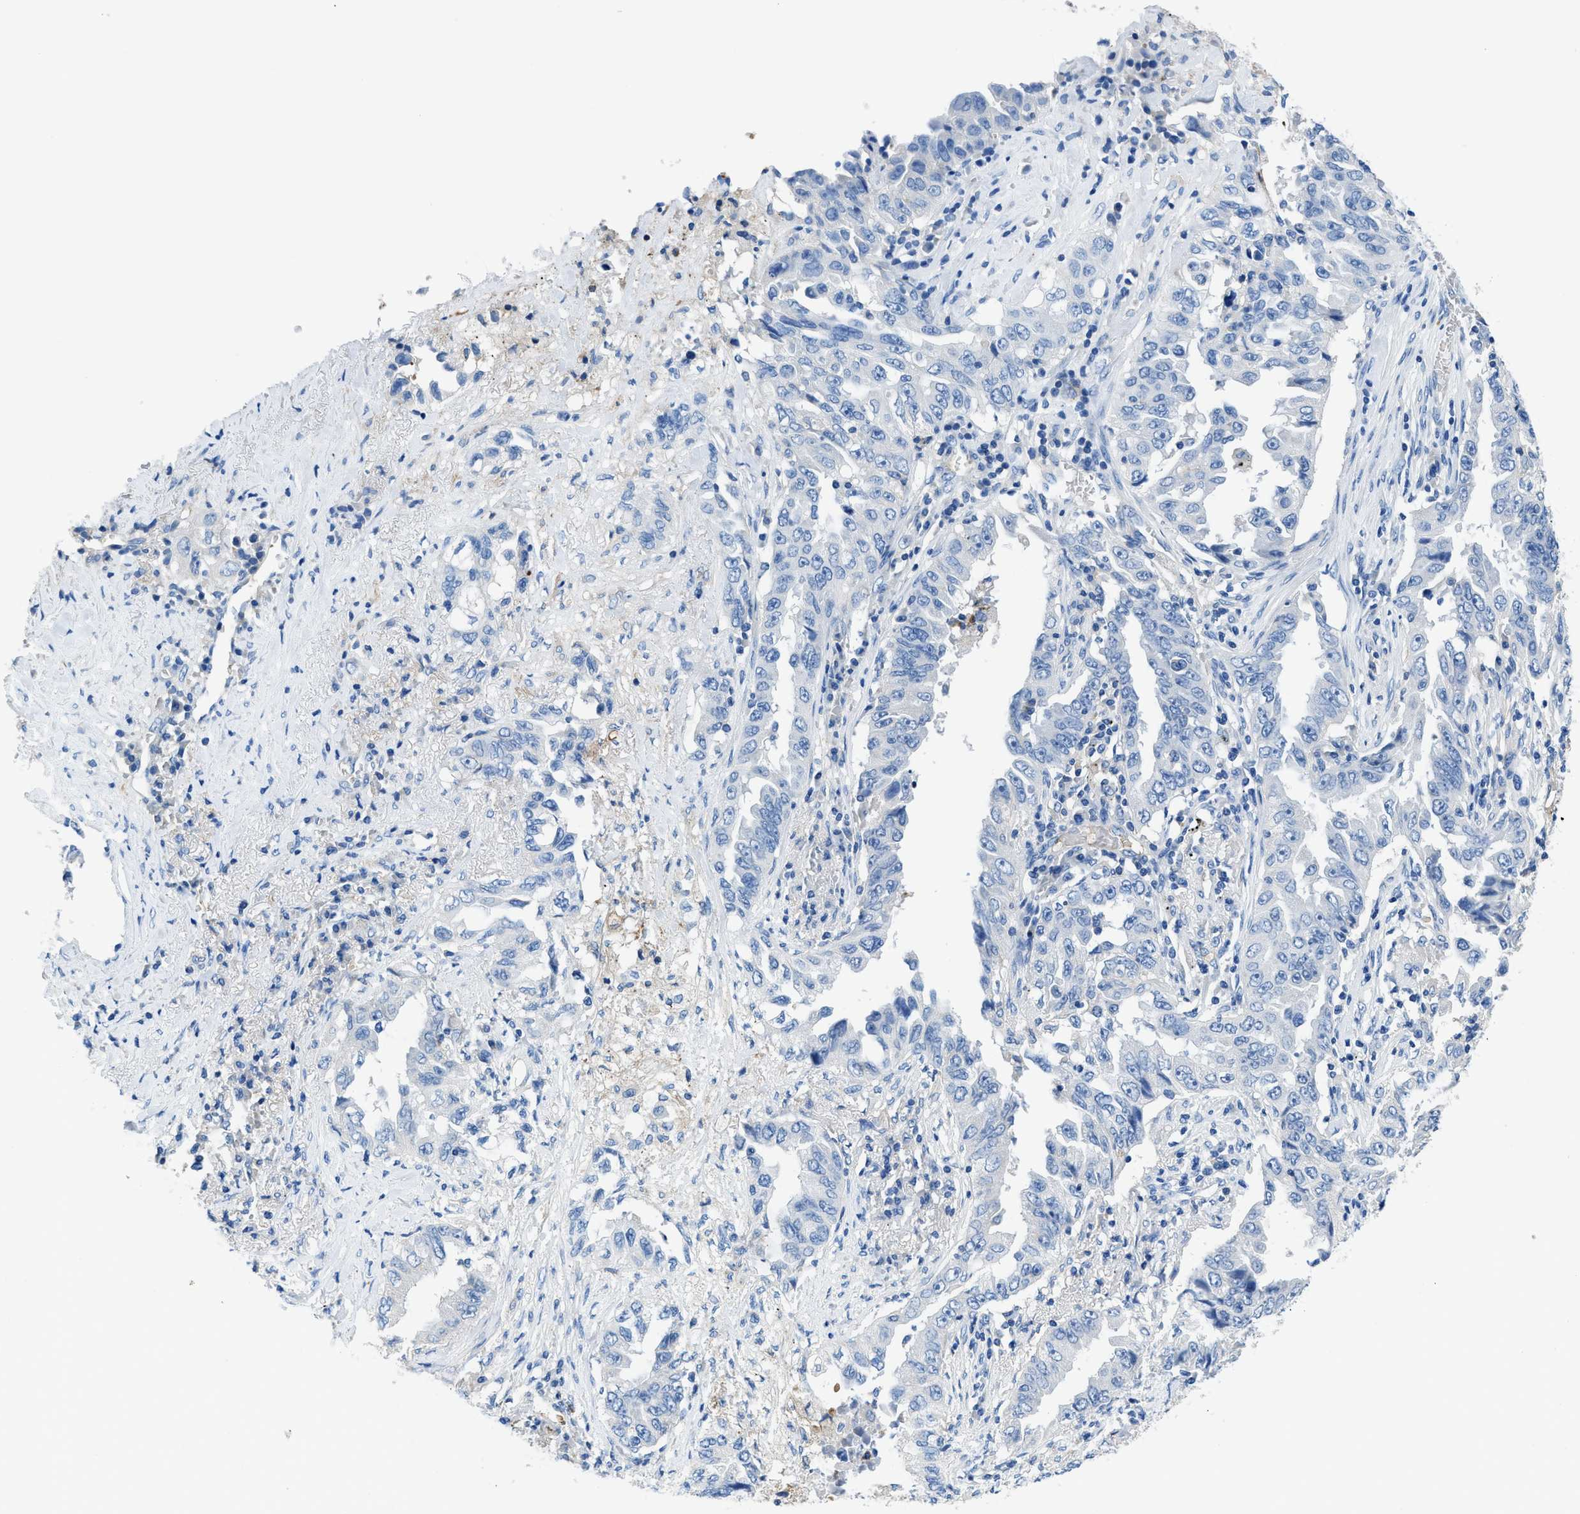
{"staining": {"intensity": "negative", "quantity": "none", "location": "none"}, "tissue": "lung cancer", "cell_type": "Tumor cells", "image_type": "cancer", "snomed": [{"axis": "morphology", "description": "Adenocarcinoma, NOS"}, {"axis": "topography", "description": "Lung"}], "caption": "Immunohistochemistry (IHC) of adenocarcinoma (lung) reveals no expression in tumor cells. (Stains: DAB (3,3'-diaminobenzidine) immunohistochemistry (IHC) with hematoxylin counter stain, Microscopy: brightfield microscopy at high magnification).", "gene": "NEB", "patient": {"sex": "female", "age": 51}}